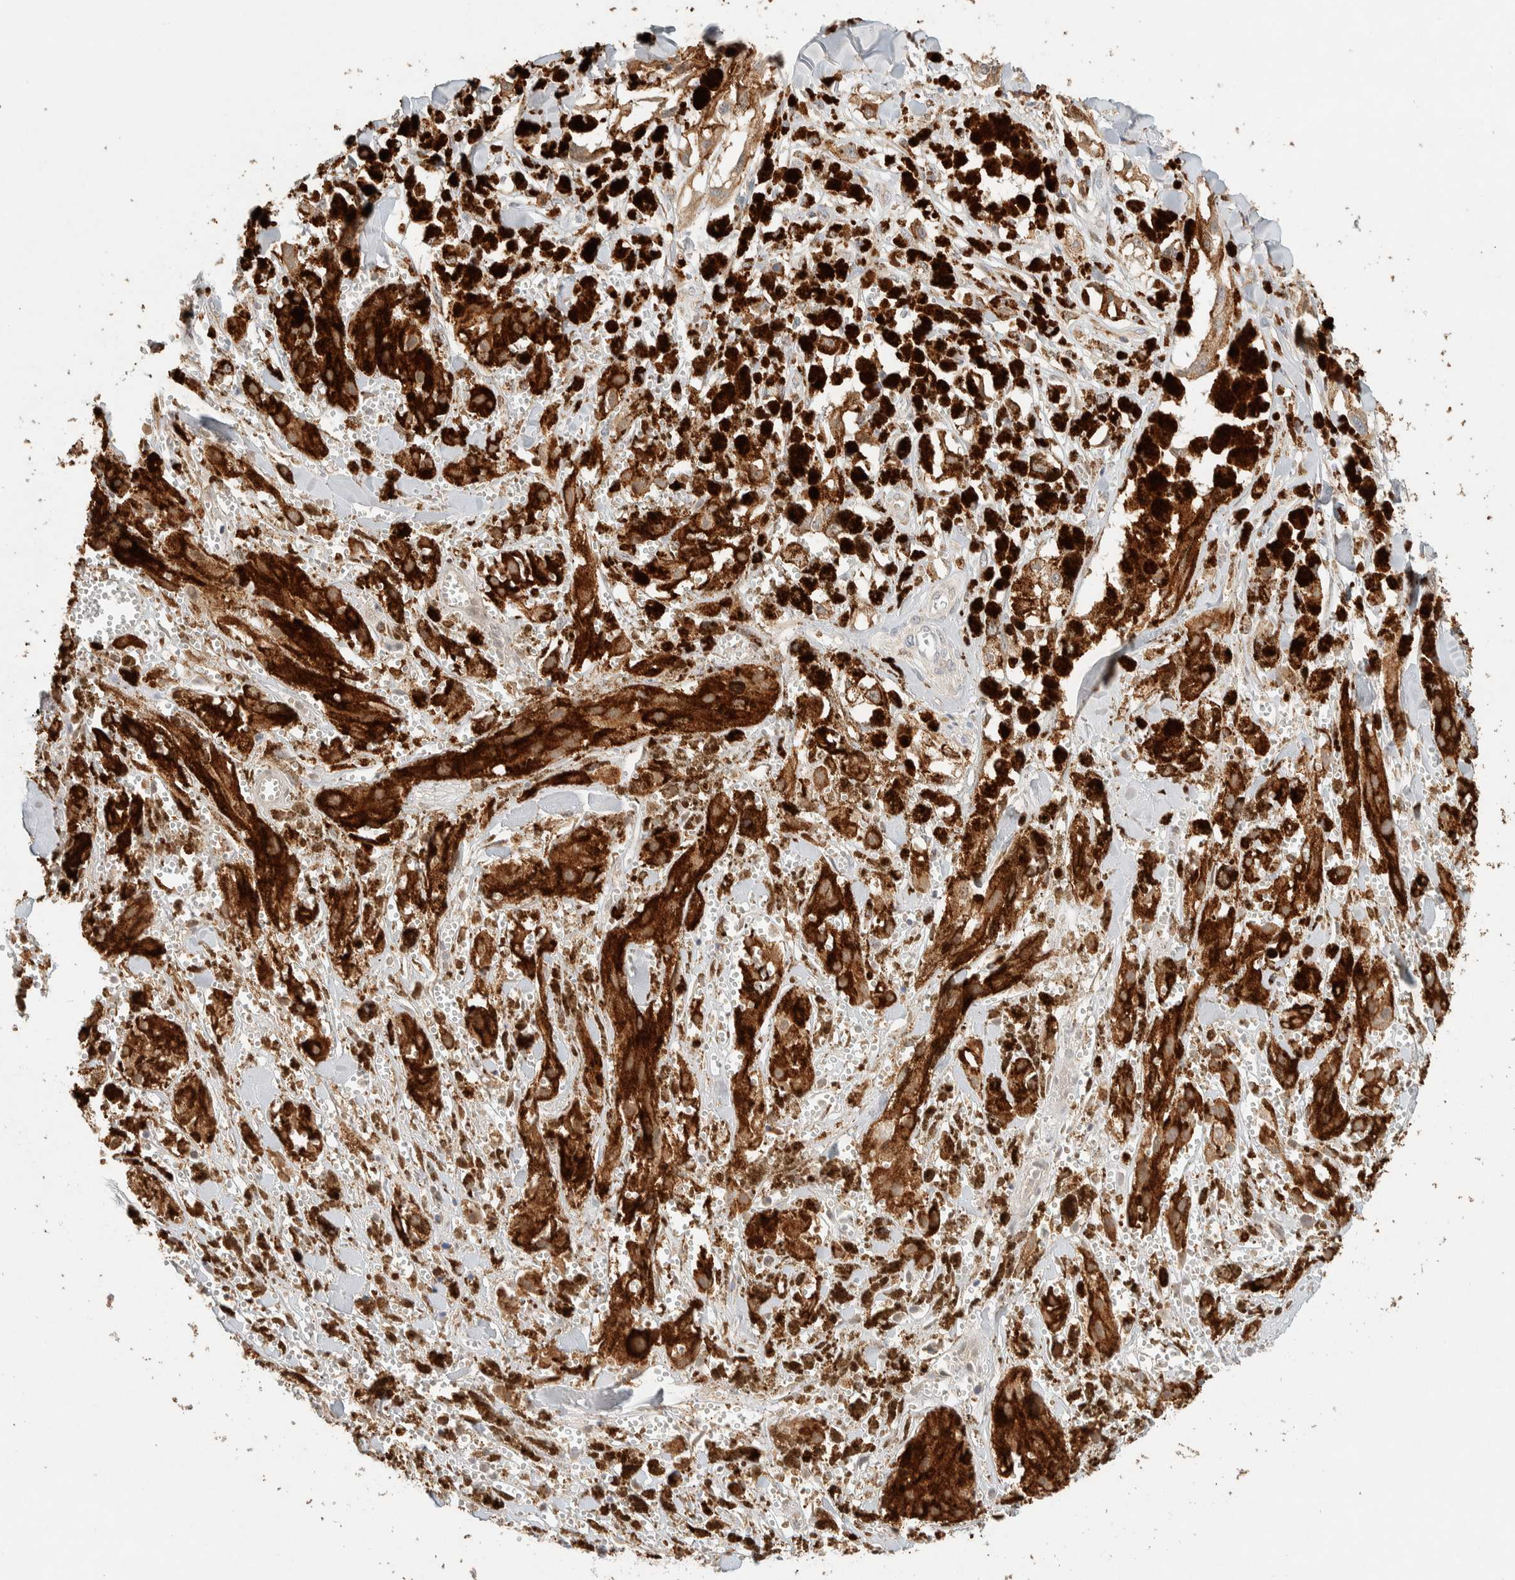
{"staining": {"intensity": "negative", "quantity": "none", "location": "none"}, "tissue": "melanoma", "cell_type": "Tumor cells", "image_type": "cancer", "snomed": [{"axis": "morphology", "description": "Malignant melanoma, NOS"}, {"axis": "topography", "description": "Skin"}], "caption": "Histopathology image shows no protein staining in tumor cells of malignant melanoma tissue. Nuclei are stained in blue.", "gene": "TTC3", "patient": {"sex": "male", "age": 88}}